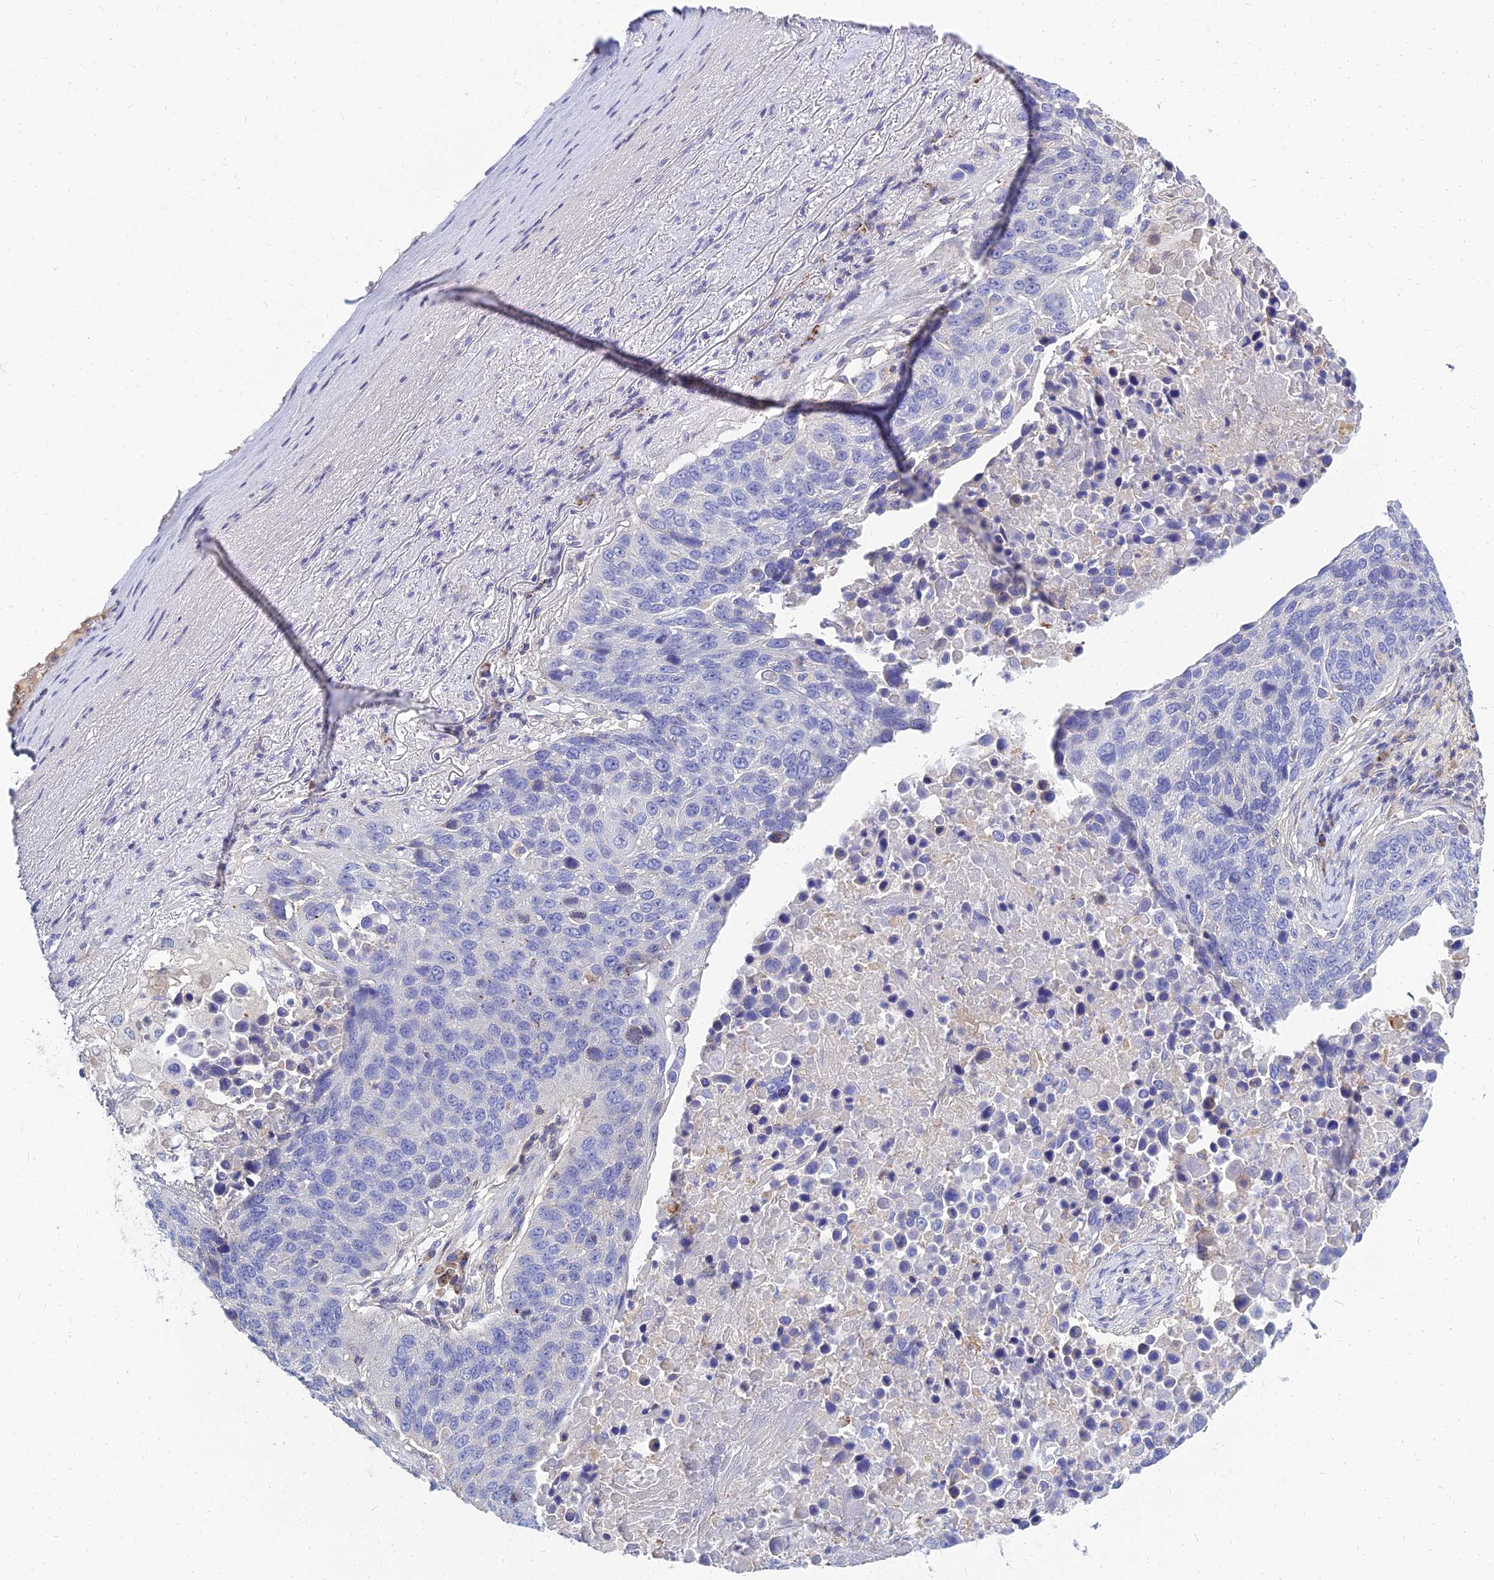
{"staining": {"intensity": "negative", "quantity": "none", "location": "none"}, "tissue": "lung cancer", "cell_type": "Tumor cells", "image_type": "cancer", "snomed": [{"axis": "morphology", "description": "Normal tissue, NOS"}, {"axis": "morphology", "description": "Squamous cell carcinoma, NOS"}, {"axis": "topography", "description": "Lymph node"}, {"axis": "topography", "description": "Lung"}], "caption": "Human lung cancer stained for a protein using IHC shows no positivity in tumor cells.", "gene": "NPY", "patient": {"sex": "male", "age": 66}}